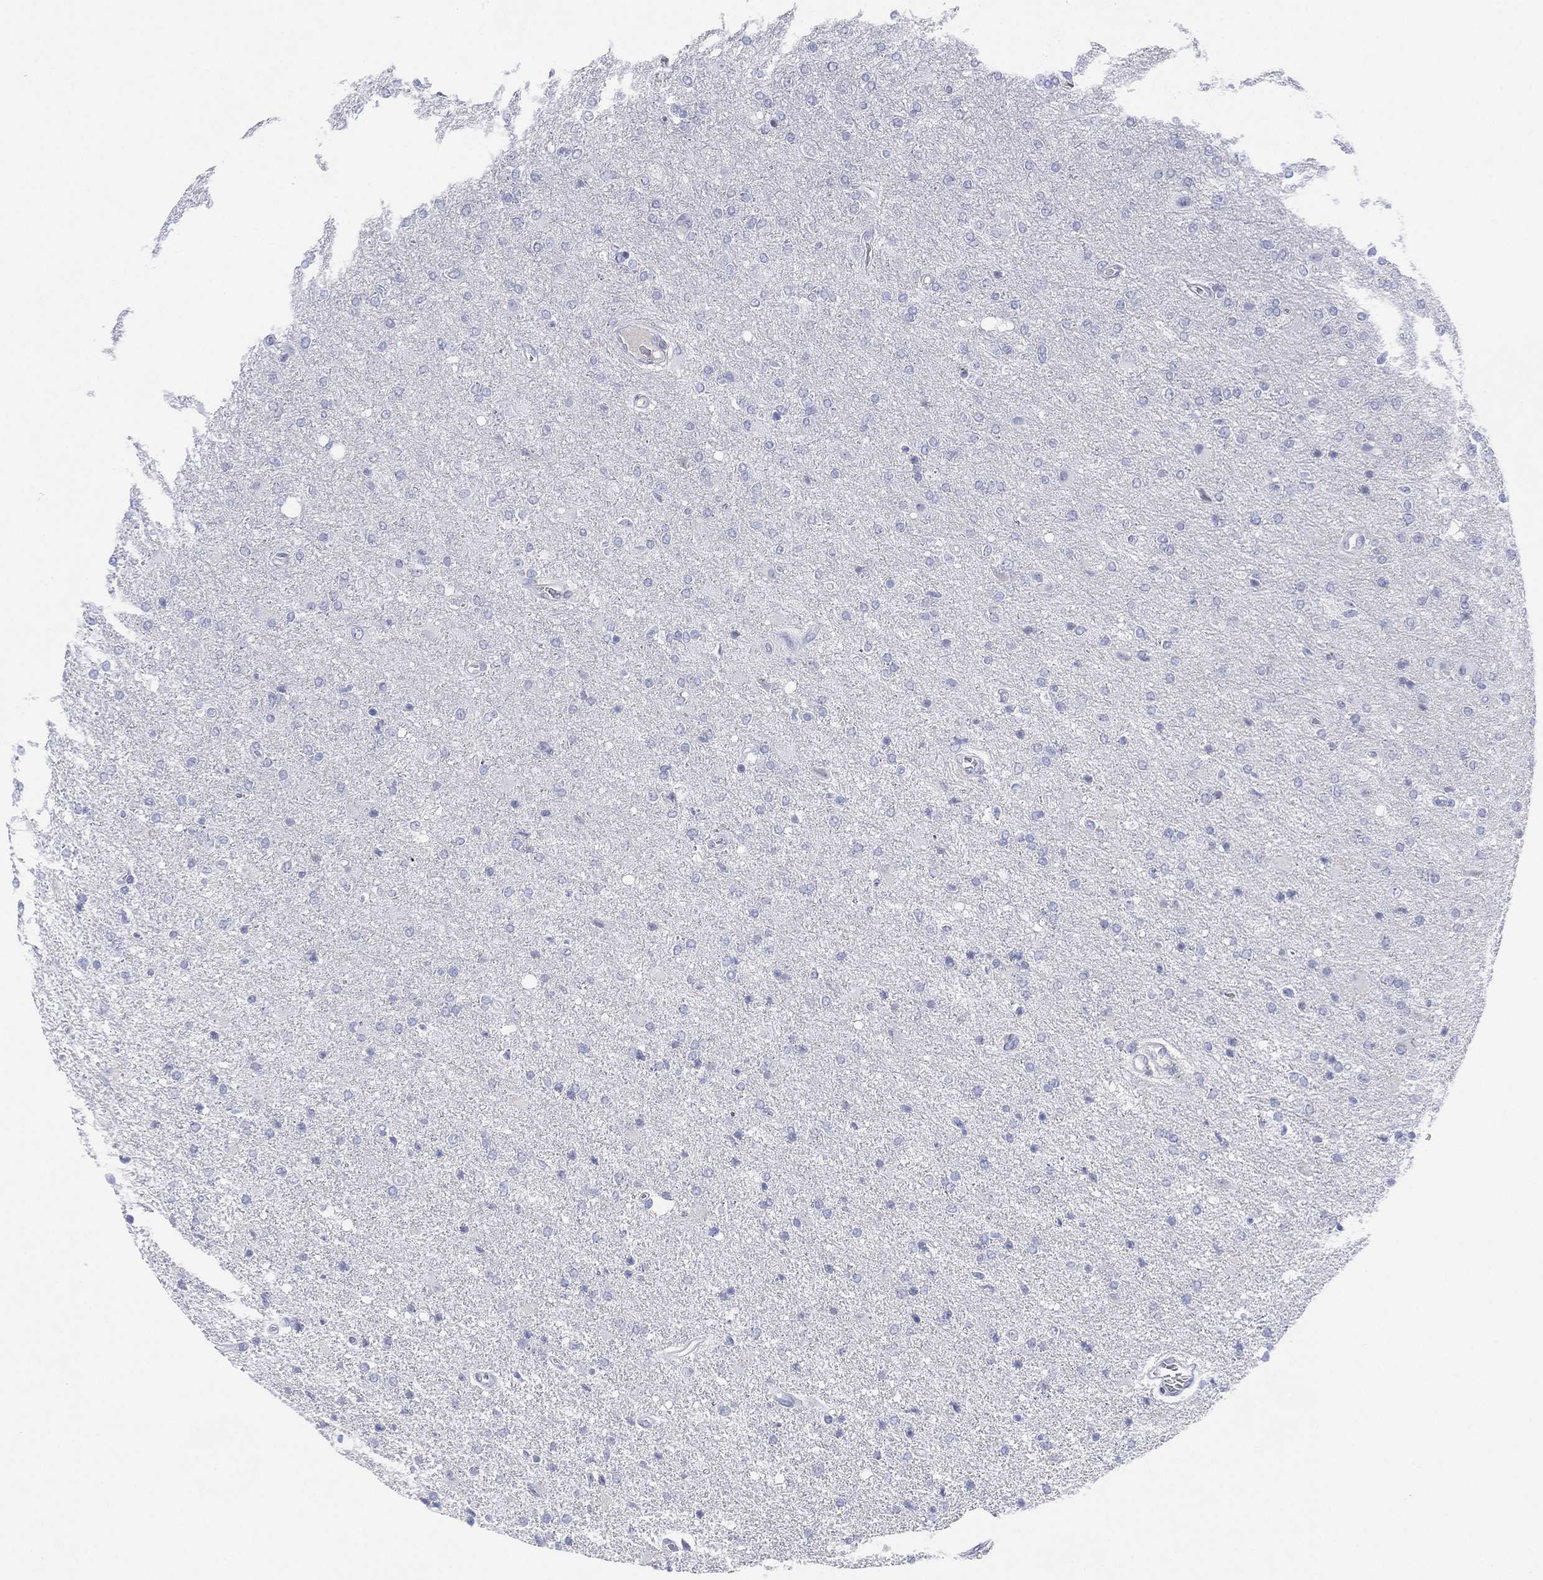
{"staining": {"intensity": "negative", "quantity": "none", "location": "none"}, "tissue": "glioma", "cell_type": "Tumor cells", "image_type": "cancer", "snomed": [{"axis": "morphology", "description": "Glioma, malignant, High grade"}, {"axis": "topography", "description": "Cerebral cortex"}], "caption": "Tumor cells show no significant staining in malignant glioma (high-grade). The staining is performed using DAB (3,3'-diaminobenzidine) brown chromogen with nuclei counter-stained in using hematoxylin.", "gene": "SEPTIN1", "patient": {"sex": "male", "age": 70}}